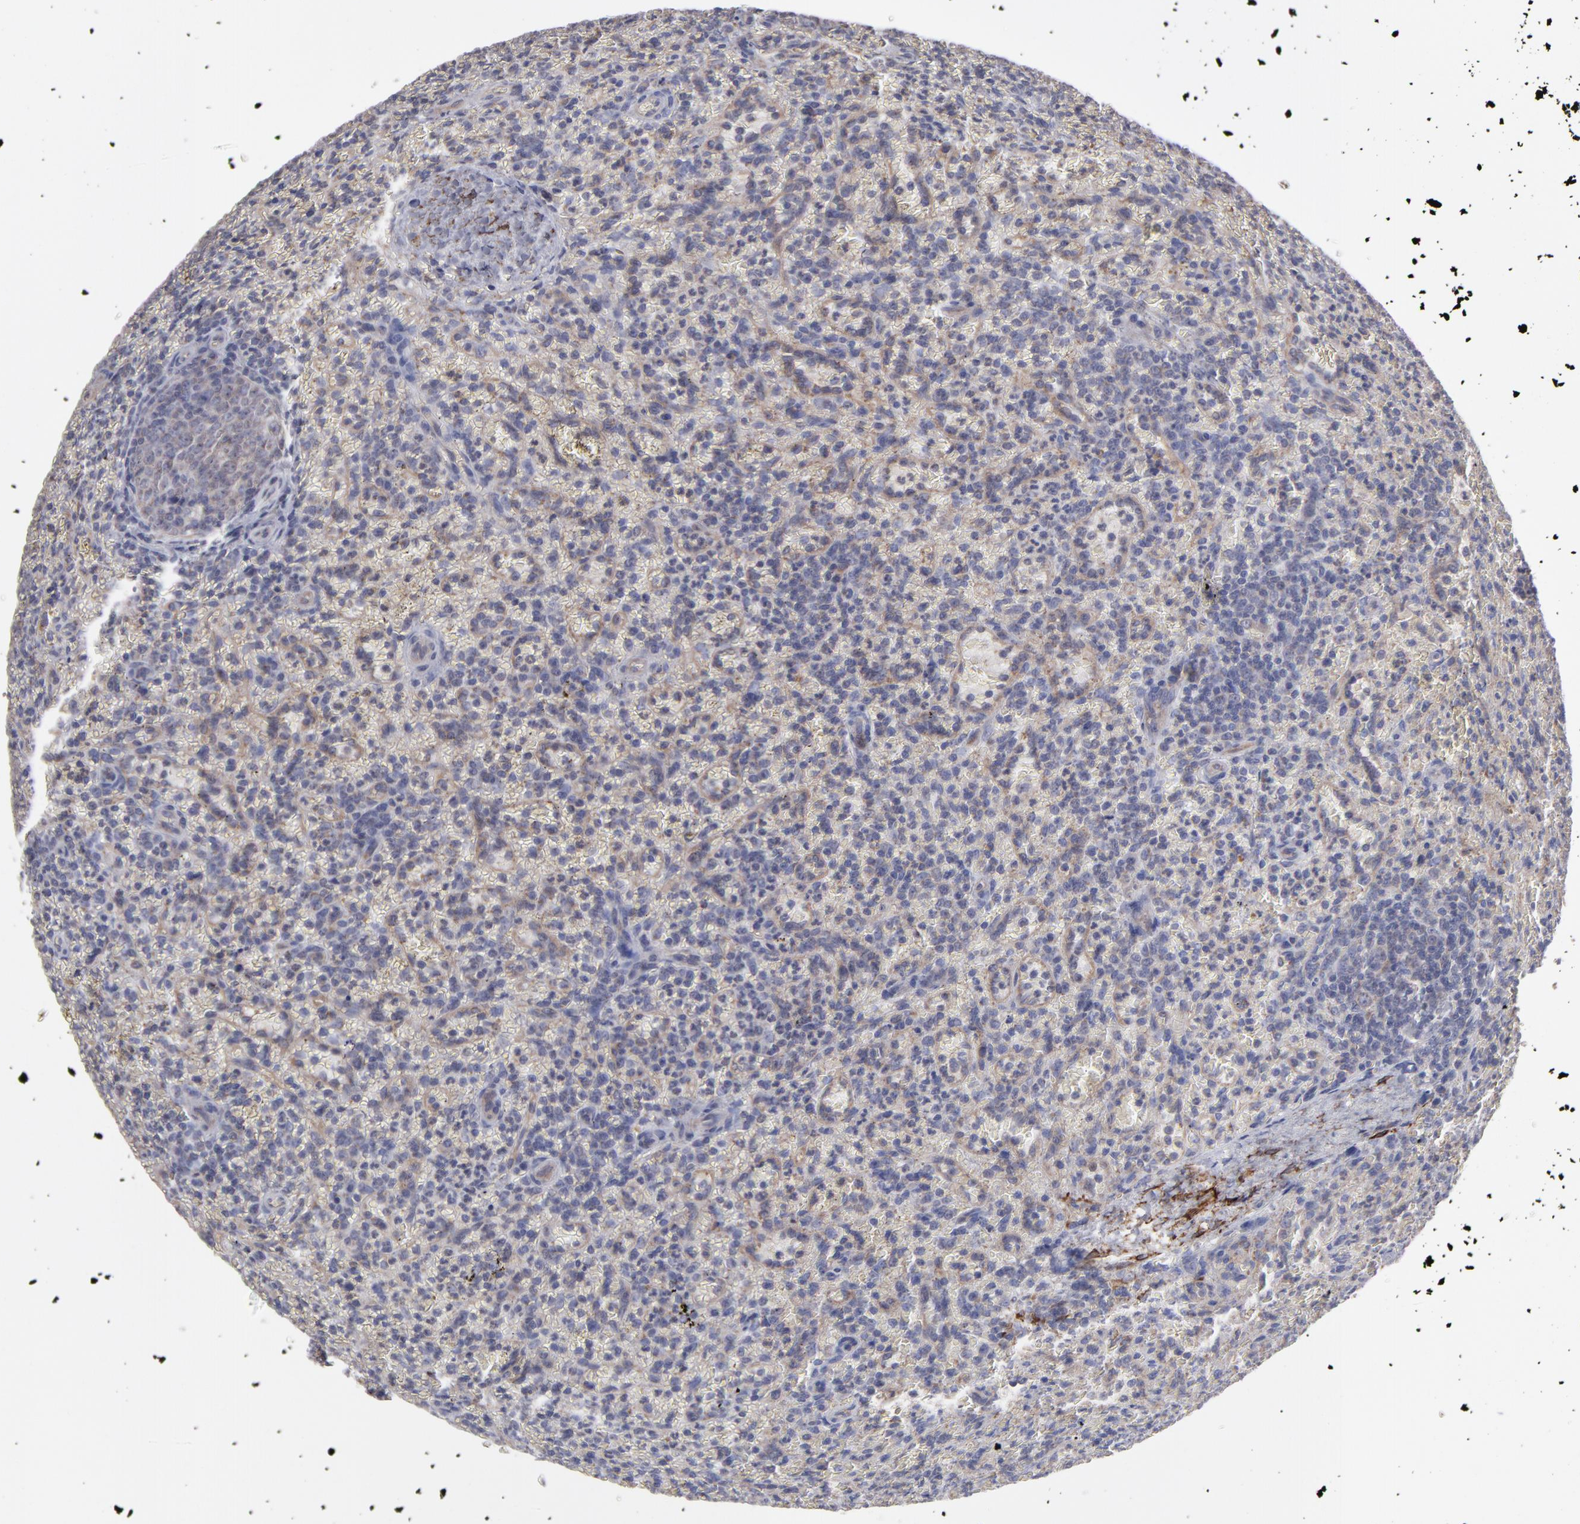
{"staining": {"intensity": "weak", "quantity": "<25%", "location": "cytoplasmic/membranous"}, "tissue": "lymphoma", "cell_type": "Tumor cells", "image_type": "cancer", "snomed": [{"axis": "morphology", "description": "Malignant lymphoma, non-Hodgkin's type, Low grade"}, {"axis": "topography", "description": "Spleen"}], "caption": "There is no significant expression in tumor cells of lymphoma.", "gene": "SLMAP", "patient": {"sex": "female", "age": 64}}